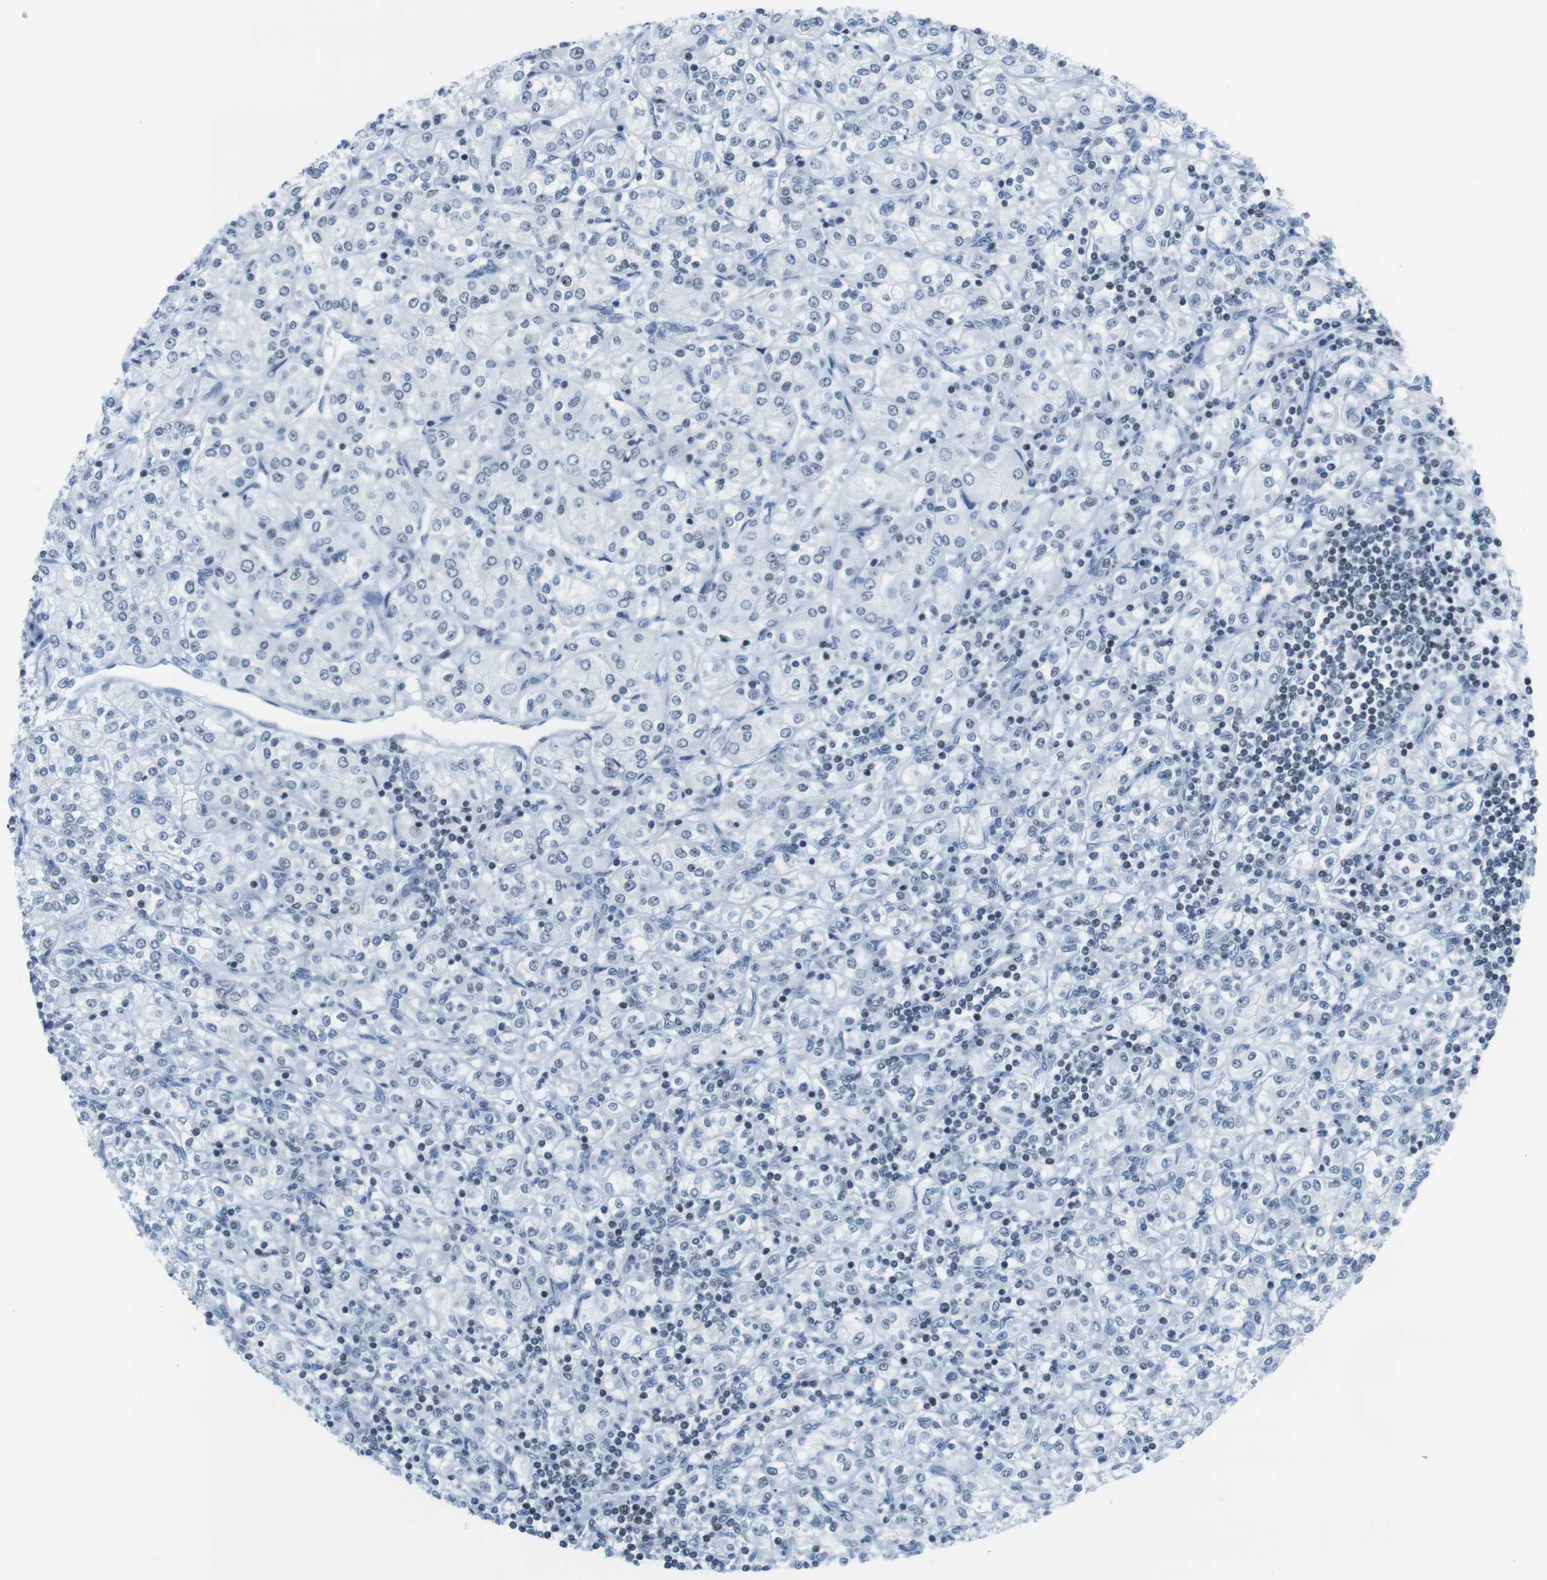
{"staining": {"intensity": "negative", "quantity": "none", "location": "none"}, "tissue": "renal cancer", "cell_type": "Tumor cells", "image_type": "cancer", "snomed": [{"axis": "morphology", "description": "Adenocarcinoma, NOS"}, {"axis": "topography", "description": "Kidney"}], "caption": "This image is of renal adenocarcinoma stained with immunohistochemistry to label a protein in brown with the nuclei are counter-stained blue. There is no staining in tumor cells.", "gene": "NIFK", "patient": {"sex": "male", "age": 77}}